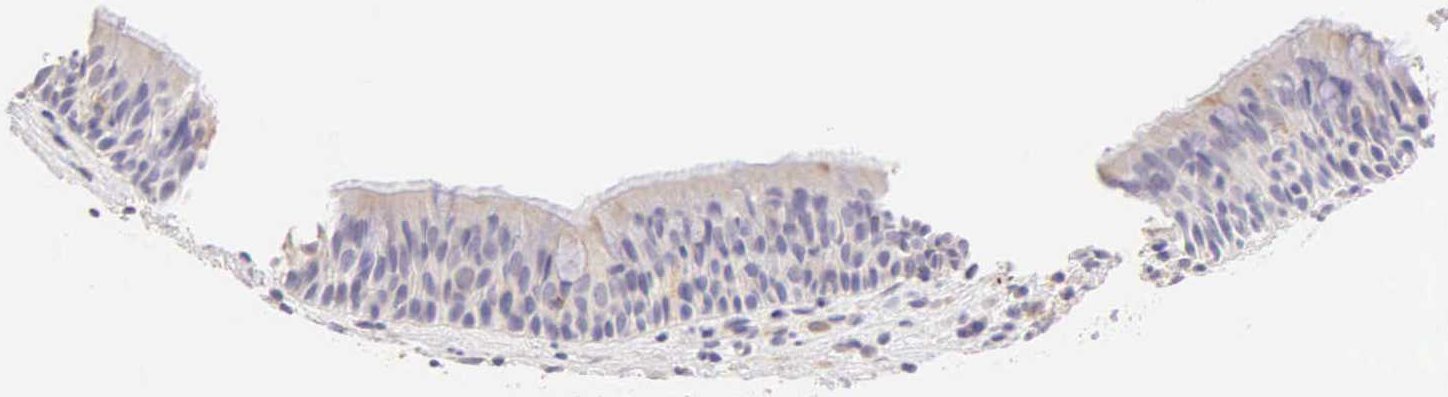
{"staining": {"intensity": "weak", "quantity": "25%-75%", "location": "cytoplasmic/membranous"}, "tissue": "nasopharynx", "cell_type": "Respiratory epithelial cells", "image_type": "normal", "snomed": [{"axis": "morphology", "description": "Normal tissue, NOS"}, {"axis": "topography", "description": "Nasopharynx"}], "caption": "The photomicrograph reveals immunohistochemical staining of unremarkable nasopharynx. There is weak cytoplasmic/membranous expression is seen in approximately 25%-75% of respiratory epithelial cells. Using DAB (3,3'-diaminobenzidine) (brown) and hematoxylin (blue) stains, captured at high magnification using brightfield microscopy.", "gene": "ESR1", "patient": {"sex": "male", "age": 63}}